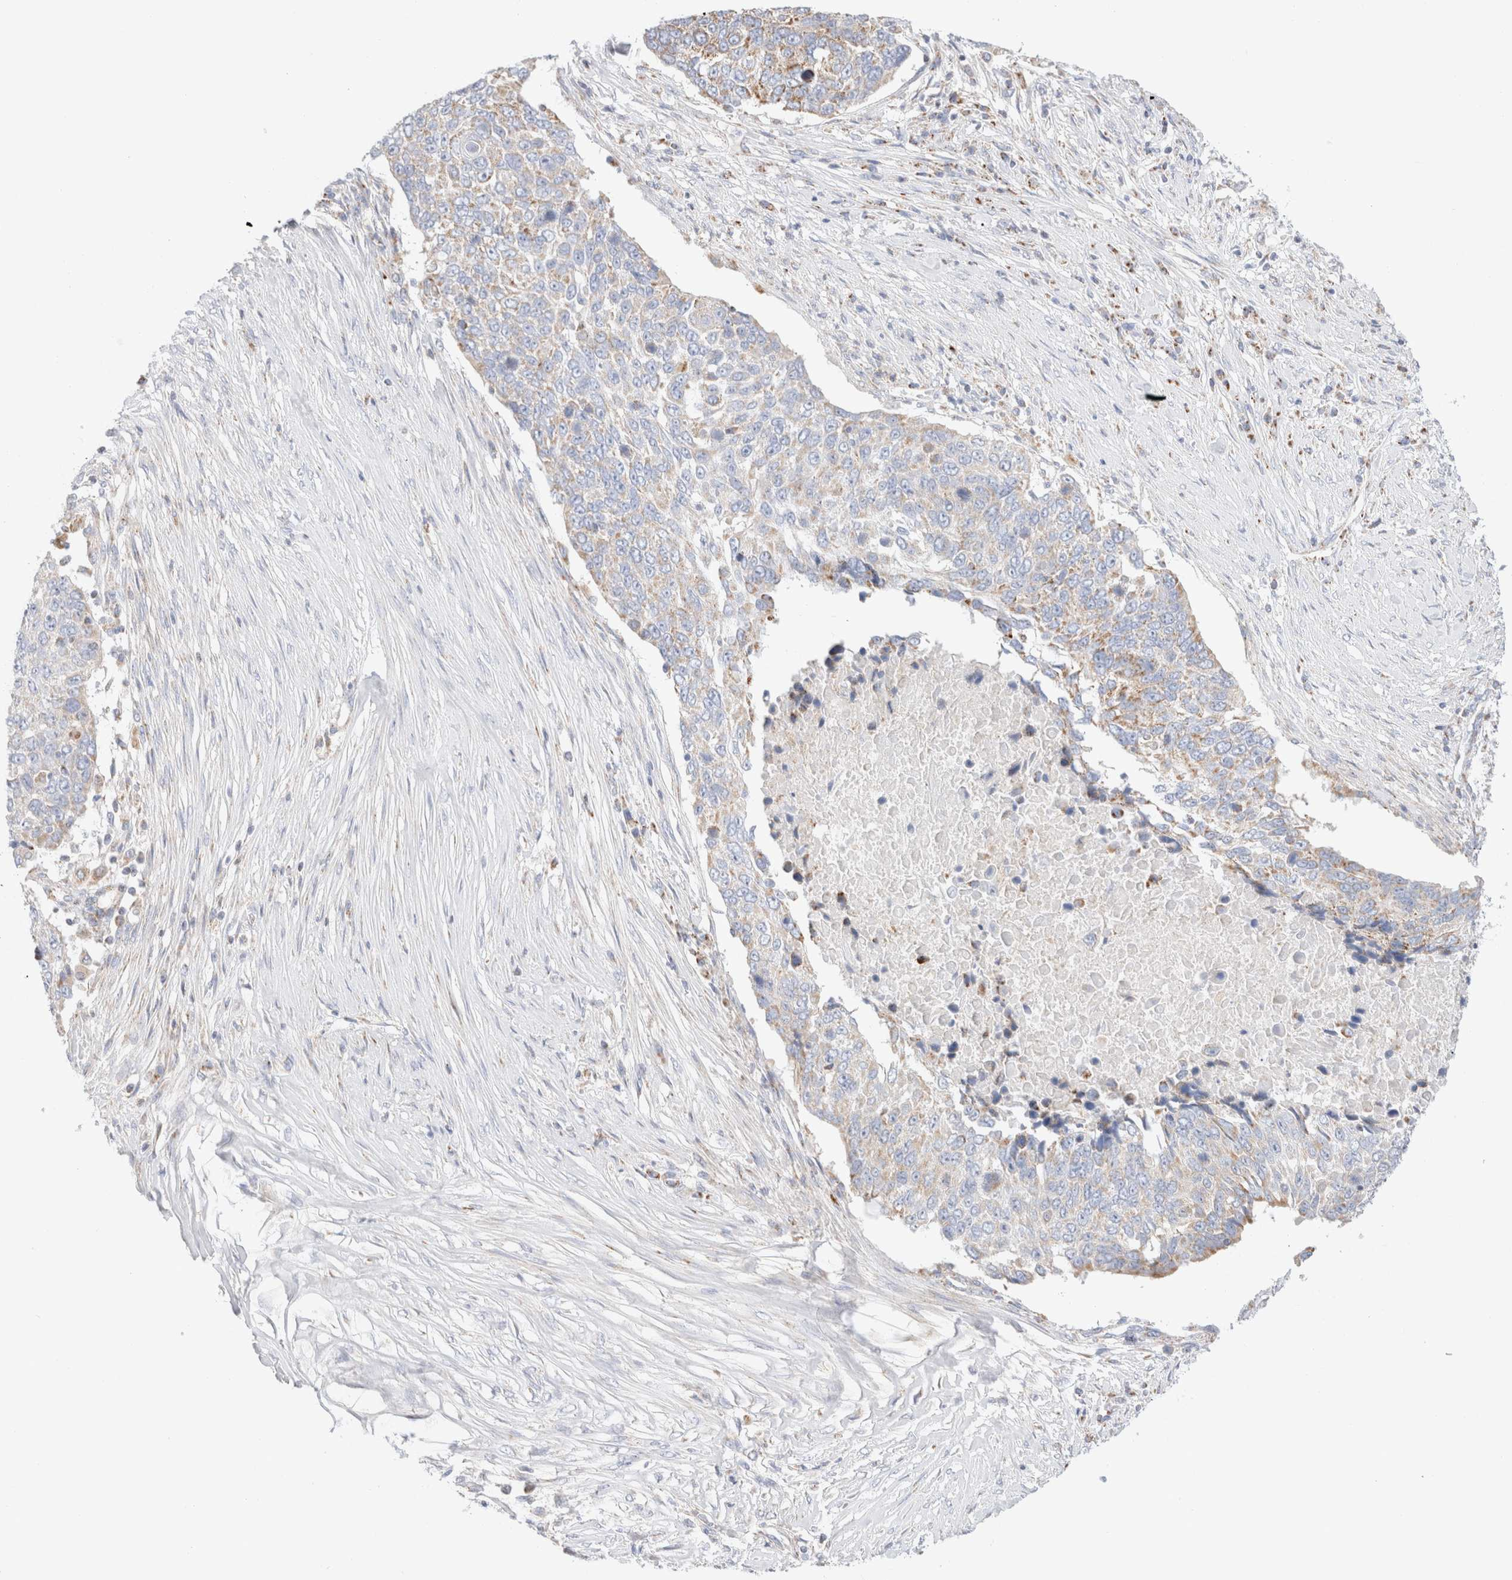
{"staining": {"intensity": "weak", "quantity": "<25%", "location": "cytoplasmic/membranous"}, "tissue": "lung cancer", "cell_type": "Tumor cells", "image_type": "cancer", "snomed": [{"axis": "morphology", "description": "Squamous cell carcinoma, NOS"}, {"axis": "topography", "description": "Lung"}], "caption": "This is an IHC micrograph of human lung cancer. There is no positivity in tumor cells.", "gene": "ATP6V1C1", "patient": {"sex": "male", "age": 66}}